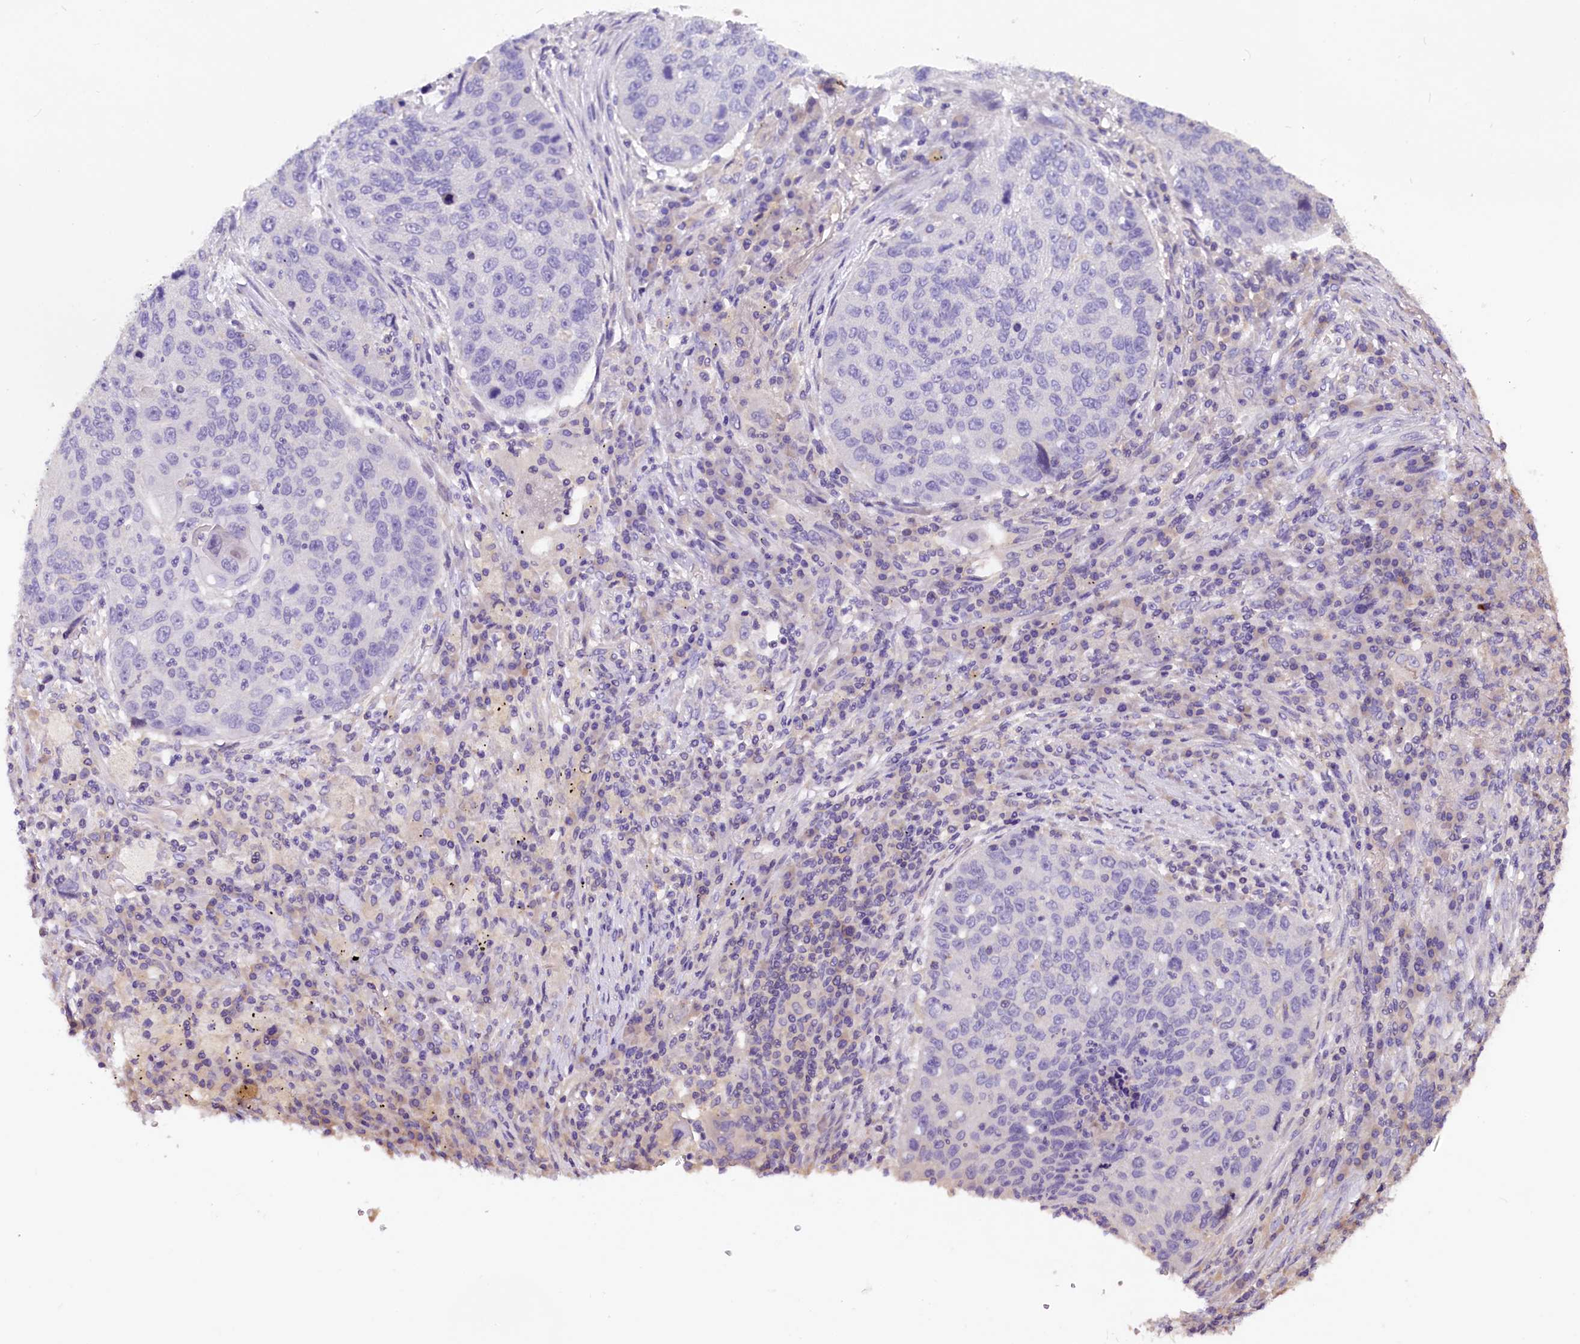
{"staining": {"intensity": "negative", "quantity": "none", "location": "none"}, "tissue": "lung cancer", "cell_type": "Tumor cells", "image_type": "cancer", "snomed": [{"axis": "morphology", "description": "Squamous cell carcinoma, NOS"}, {"axis": "topography", "description": "Lung"}], "caption": "This is an IHC image of lung cancer. There is no expression in tumor cells.", "gene": "AP3B2", "patient": {"sex": "female", "age": 63}}